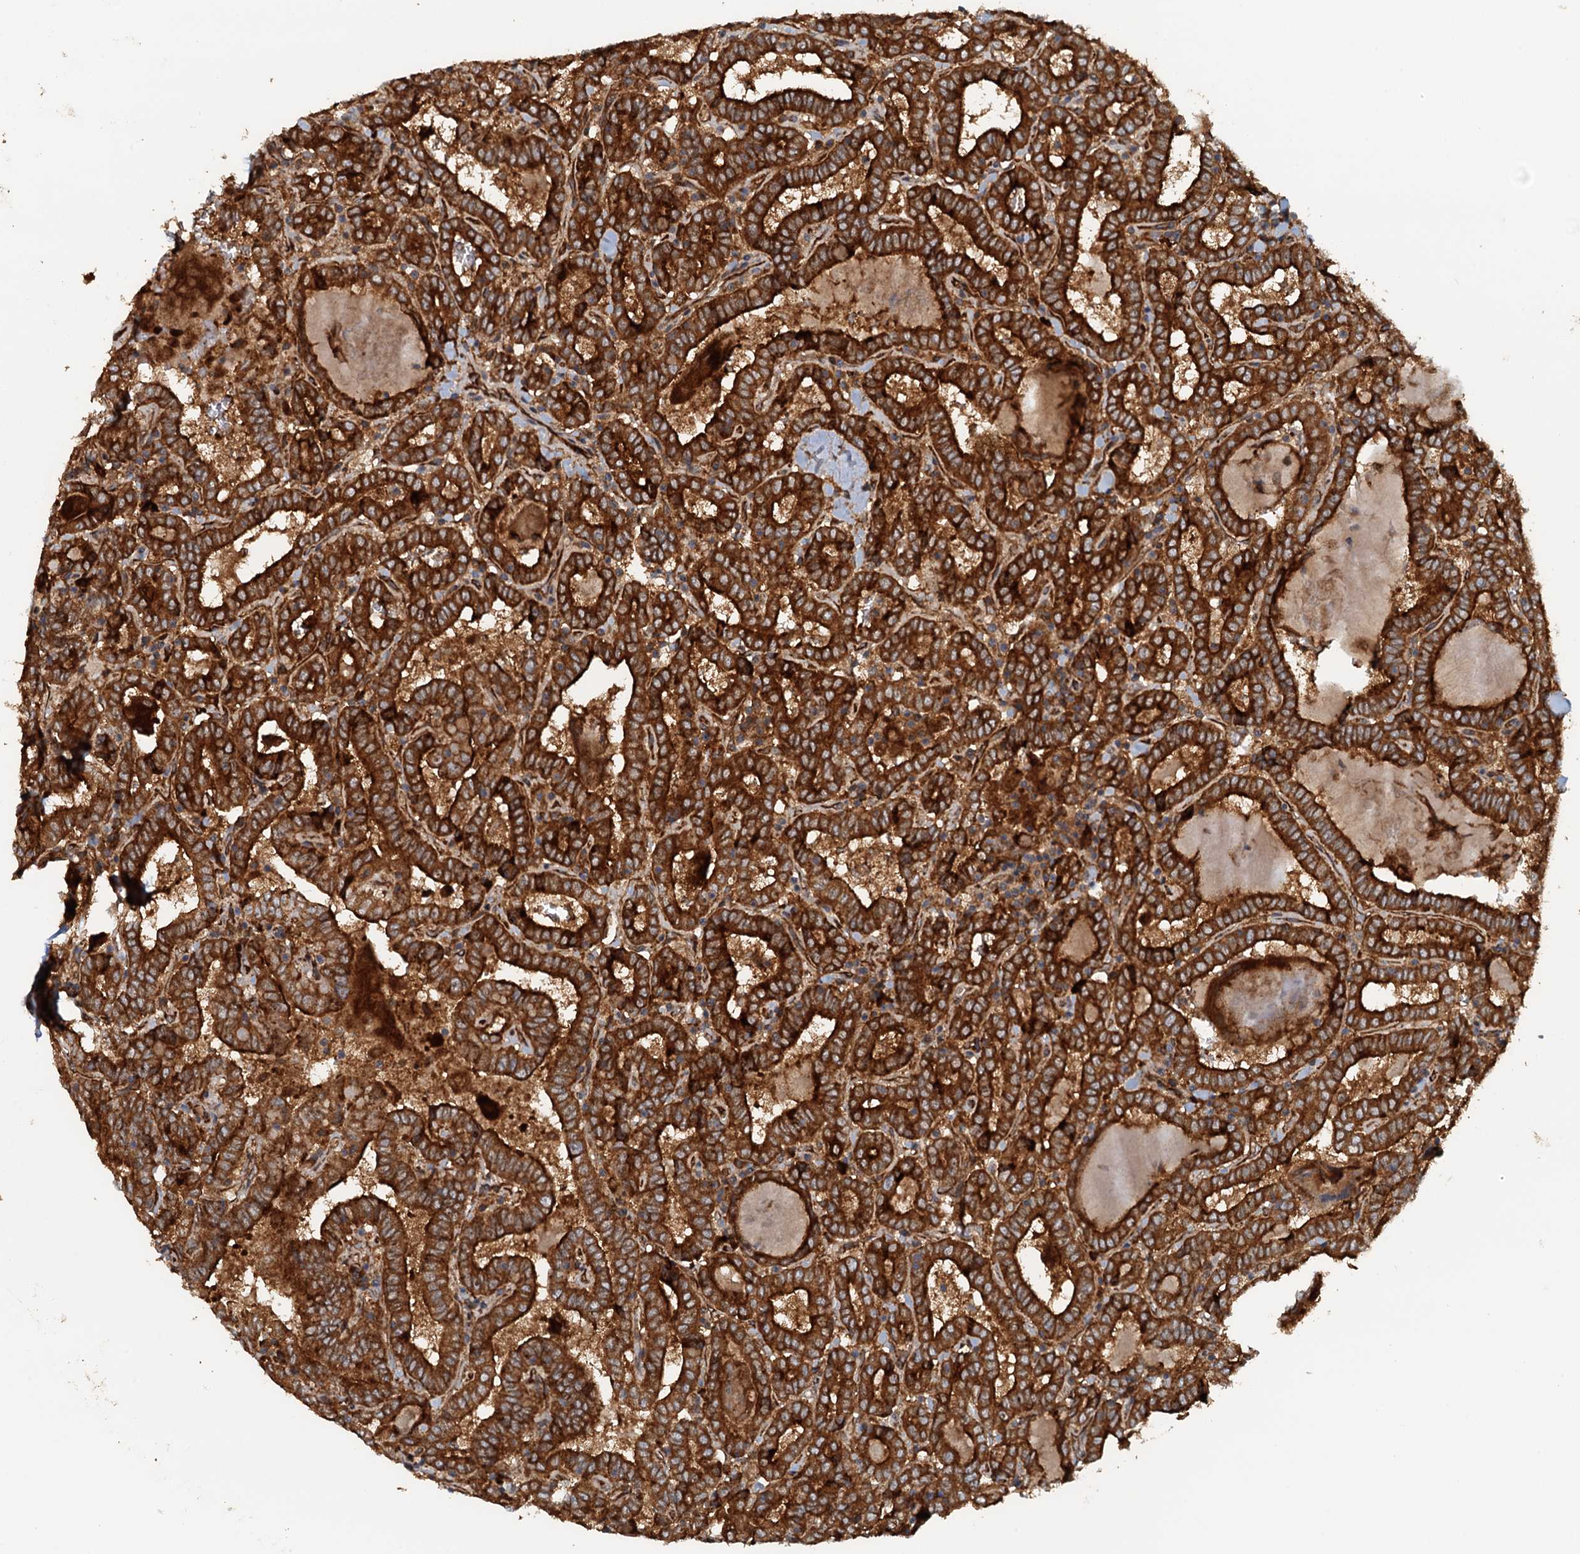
{"staining": {"intensity": "strong", "quantity": ">75%", "location": "cytoplasmic/membranous"}, "tissue": "thyroid cancer", "cell_type": "Tumor cells", "image_type": "cancer", "snomed": [{"axis": "morphology", "description": "Papillary adenocarcinoma, NOS"}, {"axis": "topography", "description": "Thyroid gland"}], "caption": "Thyroid cancer (papillary adenocarcinoma) stained with a brown dye reveals strong cytoplasmic/membranous positive expression in approximately >75% of tumor cells.", "gene": "NIPAL3", "patient": {"sex": "female", "age": 72}}